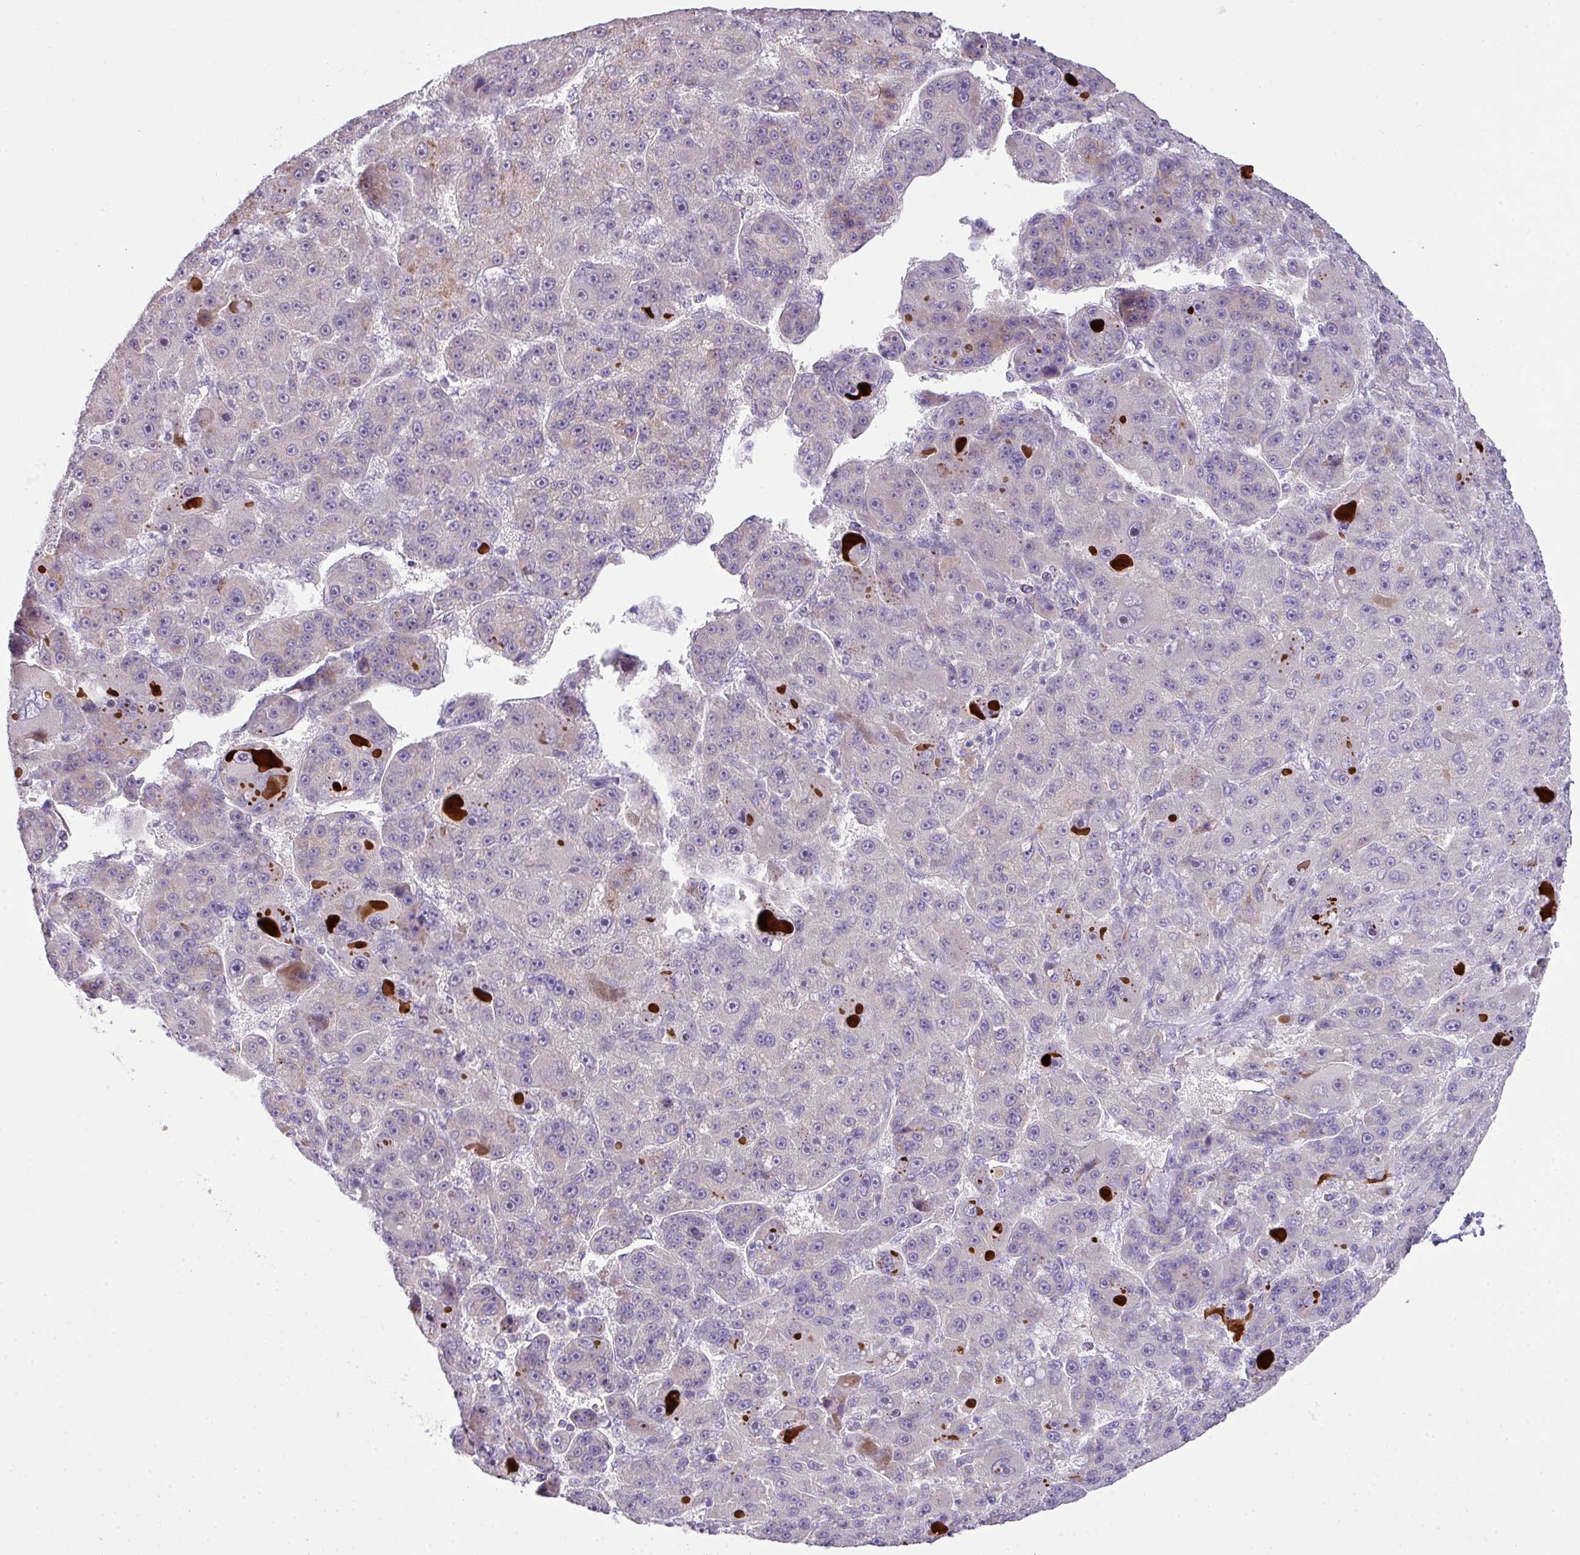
{"staining": {"intensity": "negative", "quantity": "none", "location": "none"}, "tissue": "liver cancer", "cell_type": "Tumor cells", "image_type": "cancer", "snomed": [{"axis": "morphology", "description": "Carcinoma, Hepatocellular, NOS"}, {"axis": "topography", "description": "Liver"}], "caption": "This is an IHC micrograph of human liver cancer. There is no positivity in tumor cells.", "gene": "PIK3R5", "patient": {"sex": "male", "age": 76}}